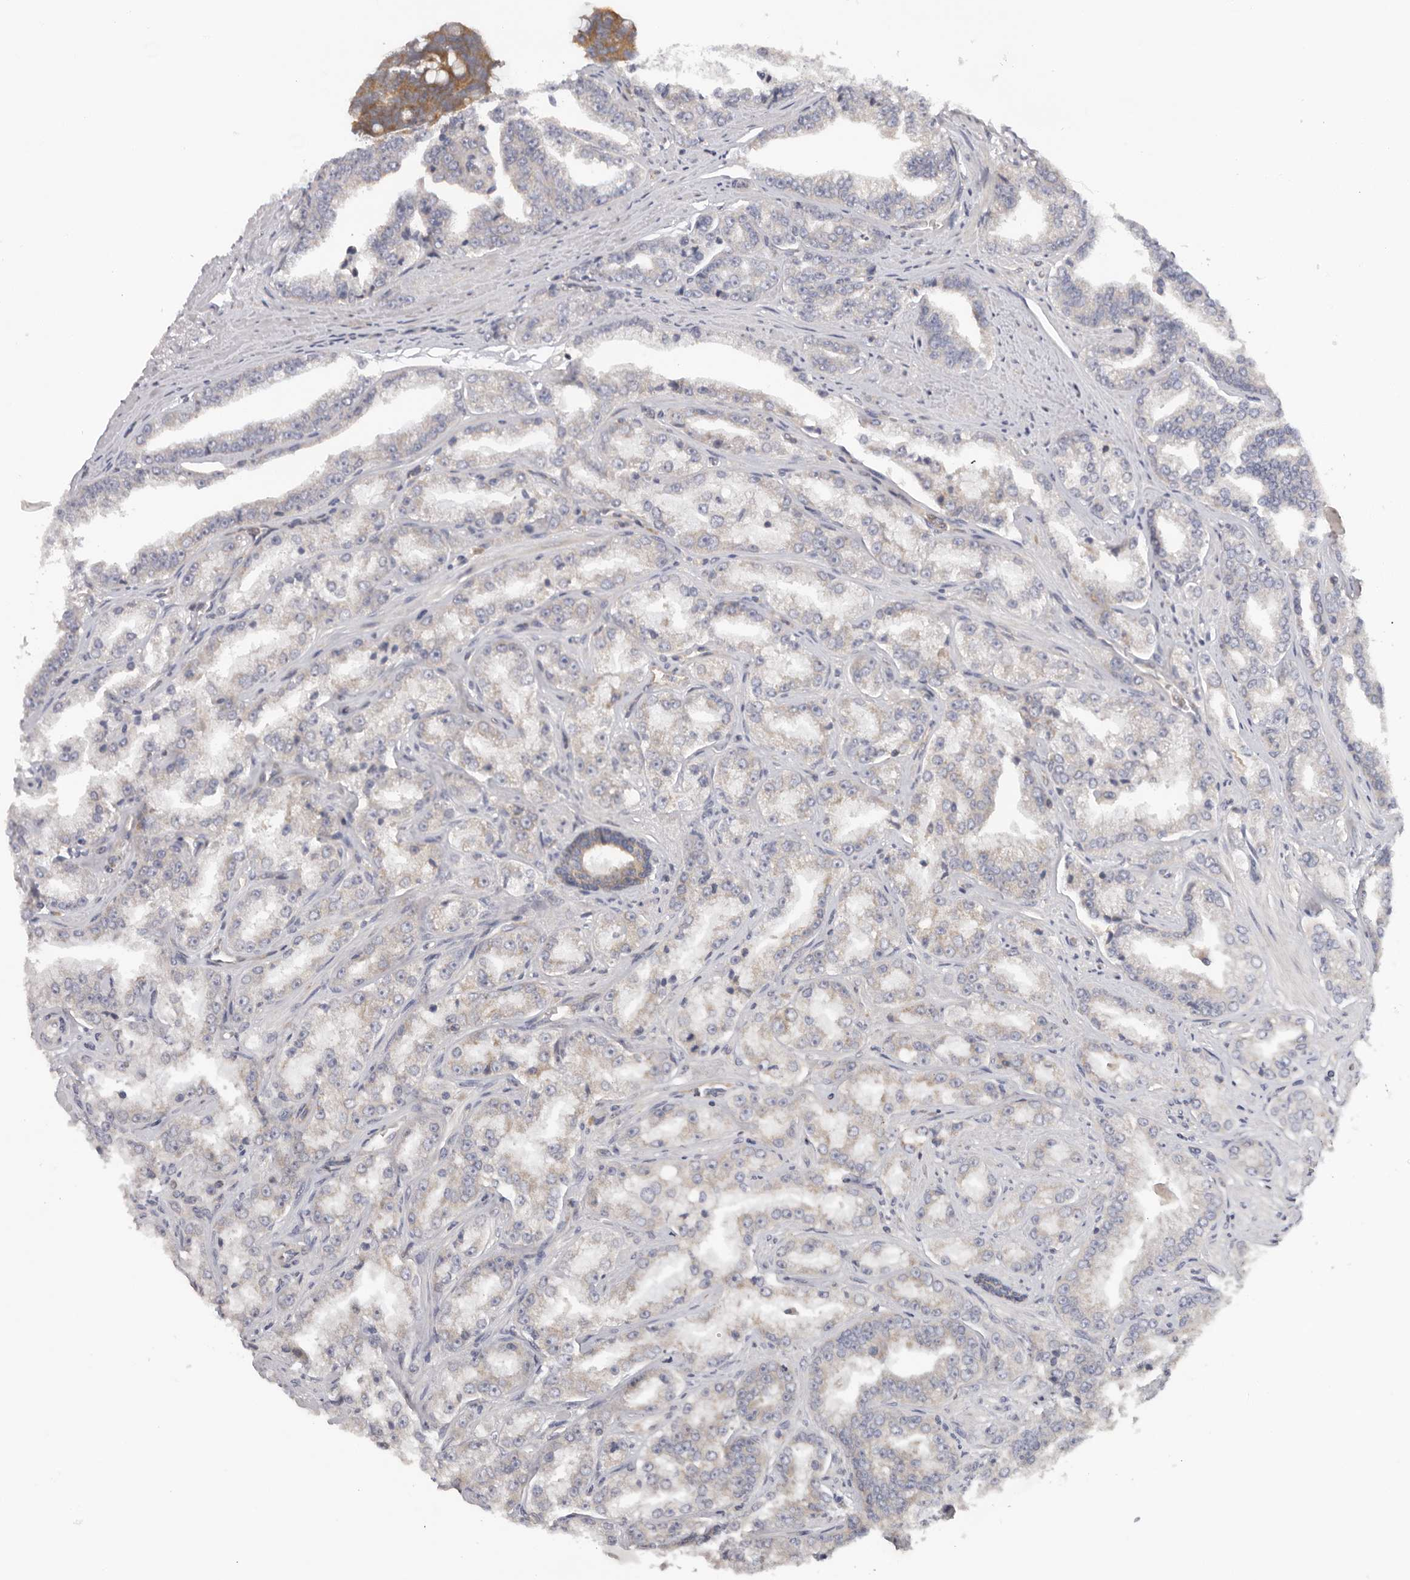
{"staining": {"intensity": "weak", "quantity": "<25%", "location": "cytoplasmic/membranous"}, "tissue": "prostate cancer", "cell_type": "Tumor cells", "image_type": "cancer", "snomed": [{"axis": "morphology", "description": "Adenocarcinoma, High grade"}, {"axis": "topography", "description": "Prostate"}], "caption": "Immunohistochemical staining of adenocarcinoma (high-grade) (prostate) reveals no significant staining in tumor cells.", "gene": "PPP1R42", "patient": {"sex": "male", "age": 71}}